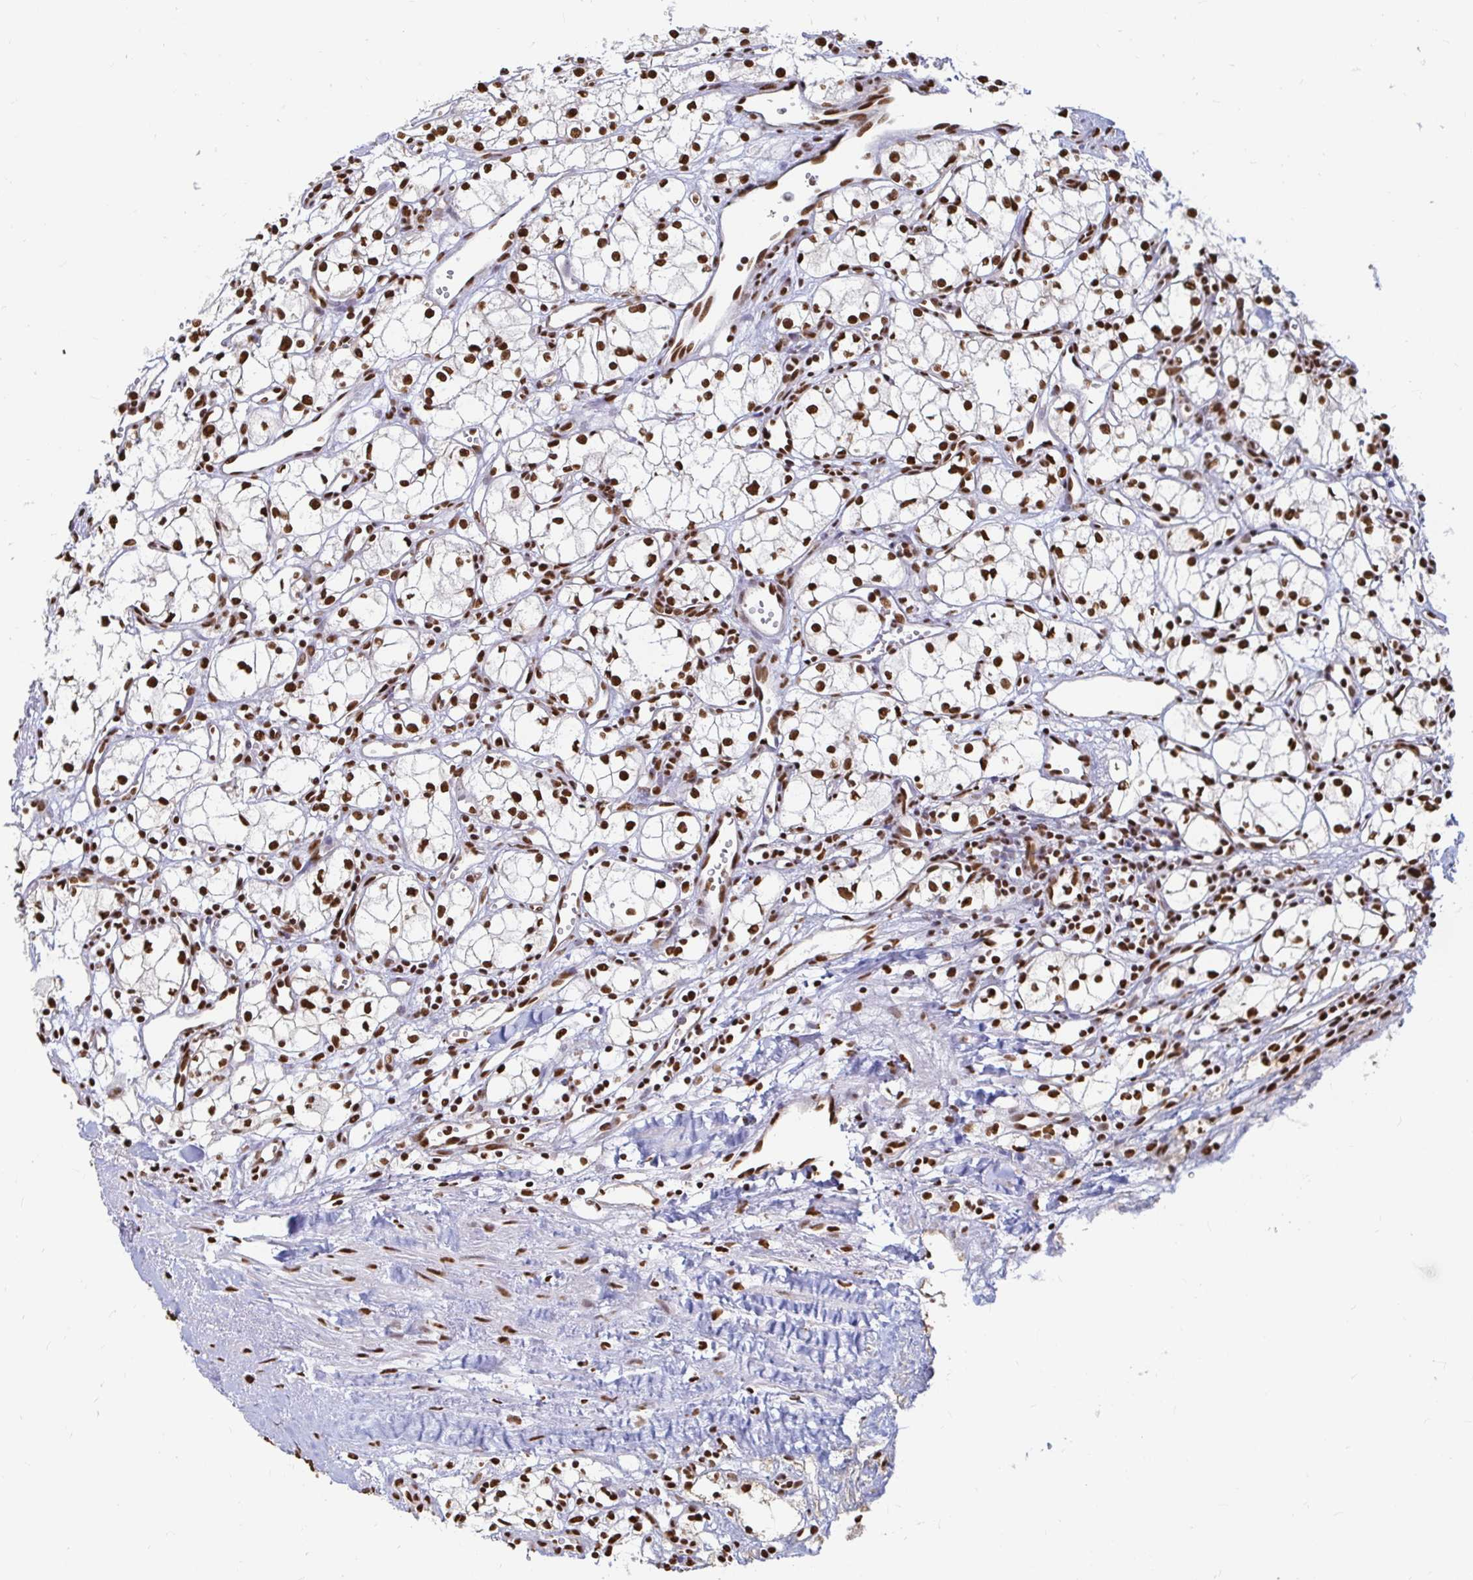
{"staining": {"intensity": "strong", "quantity": ">75%", "location": "nuclear"}, "tissue": "renal cancer", "cell_type": "Tumor cells", "image_type": "cancer", "snomed": [{"axis": "morphology", "description": "Adenocarcinoma, NOS"}, {"axis": "topography", "description": "Kidney"}], "caption": "Human renal adenocarcinoma stained for a protein (brown) displays strong nuclear positive positivity in approximately >75% of tumor cells.", "gene": "HNRNPU", "patient": {"sex": "male", "age": 59}}